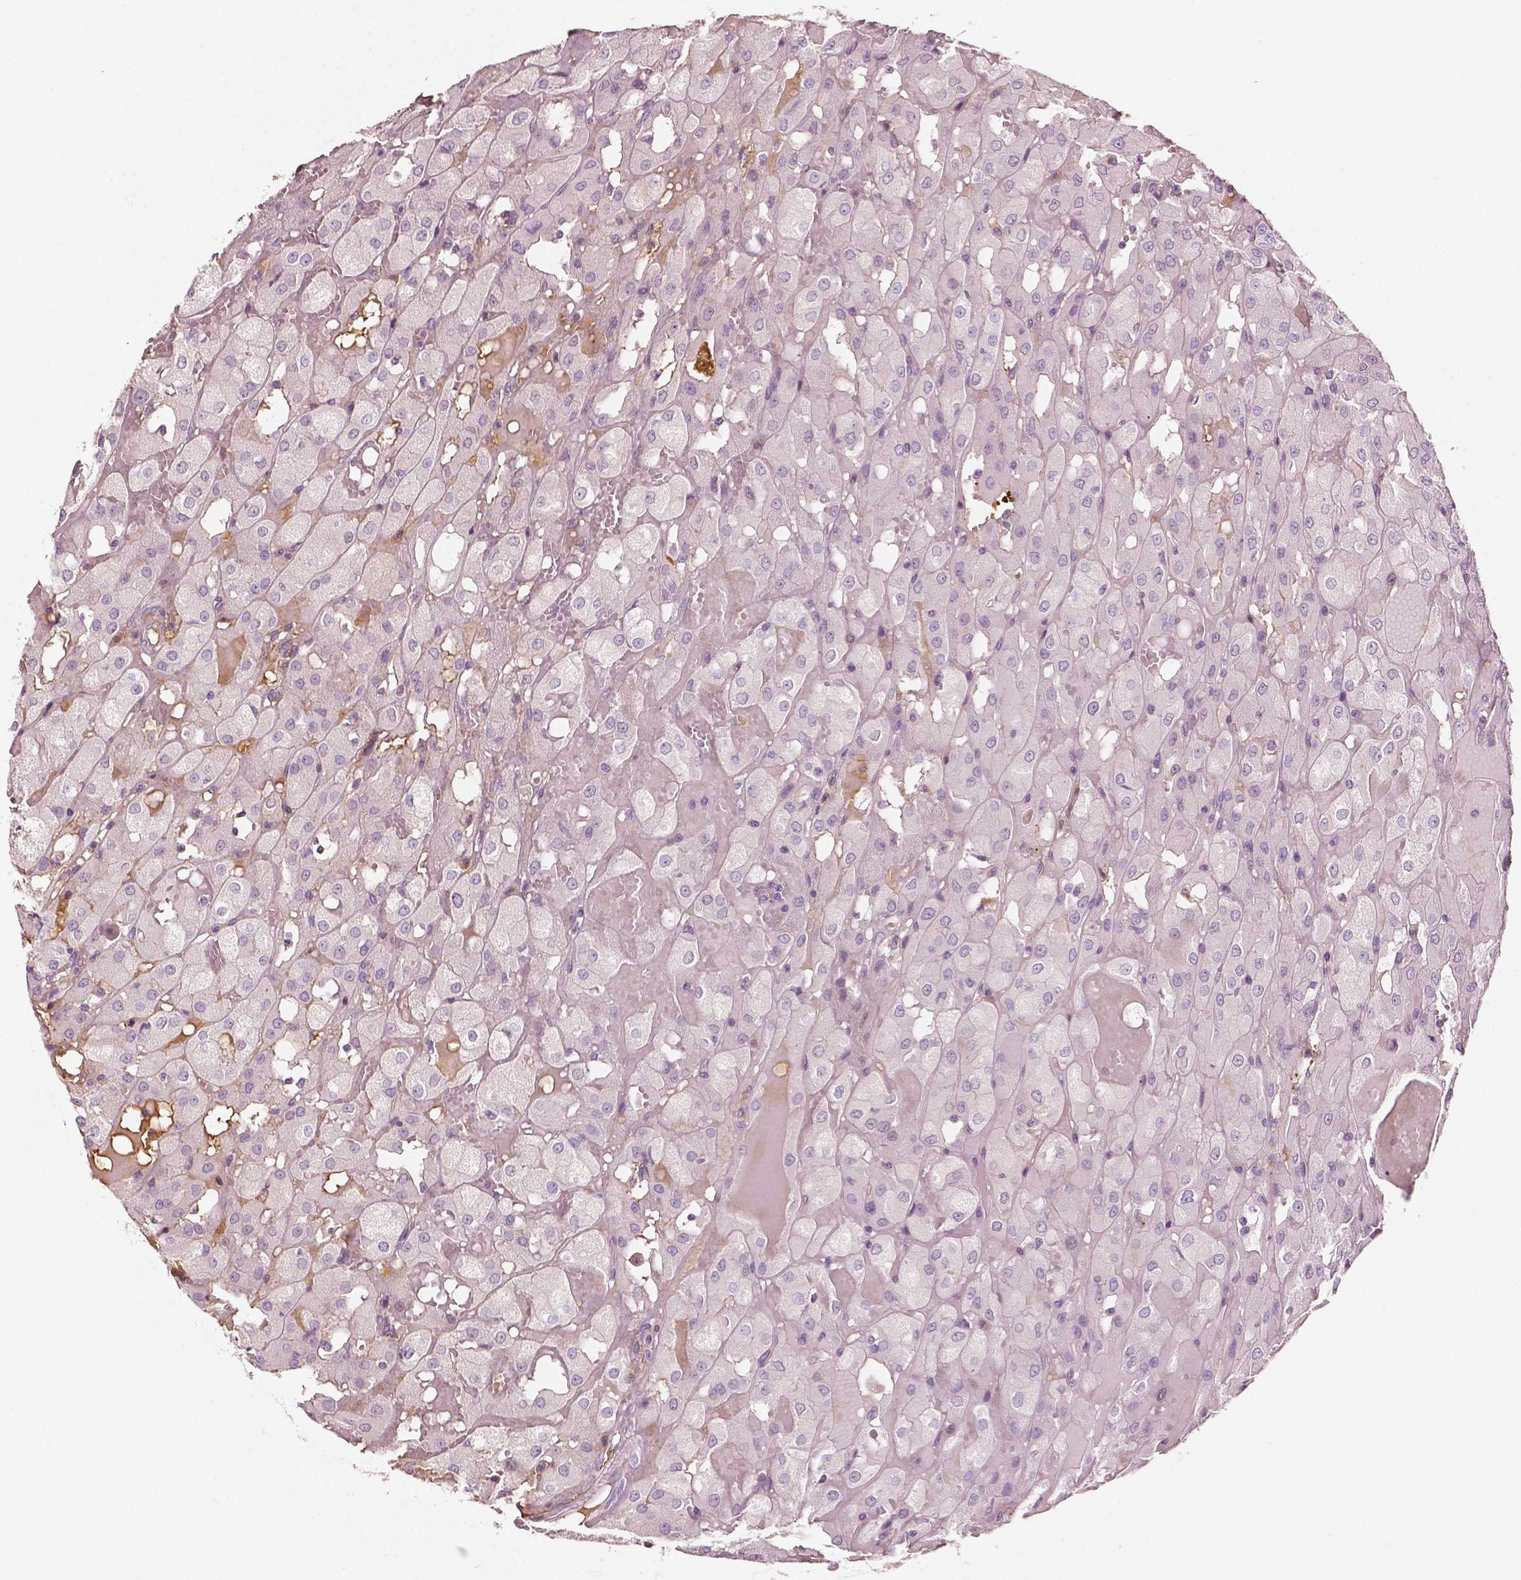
{"staining": {"intensity": "negative", "quantity": "none", "location": "none"}, "tissue": "renal cancer", "cell_type": "Tumor cells", "image_type": "cancer", "snomed": [{"axis": "morphology", "description": "Adenocarcinoma, NOS"}, {"axis": "topography", "description": "Kidney"}], "caption": "There is no significant expression in tumor cells of renal cancer (adenocarcinoma). (DAB (3,3'-diaminobenzidine) immunohistochemistry, high magnification).", "gene": "APOA4", "patient": {"sex": "male", "age": 72}}